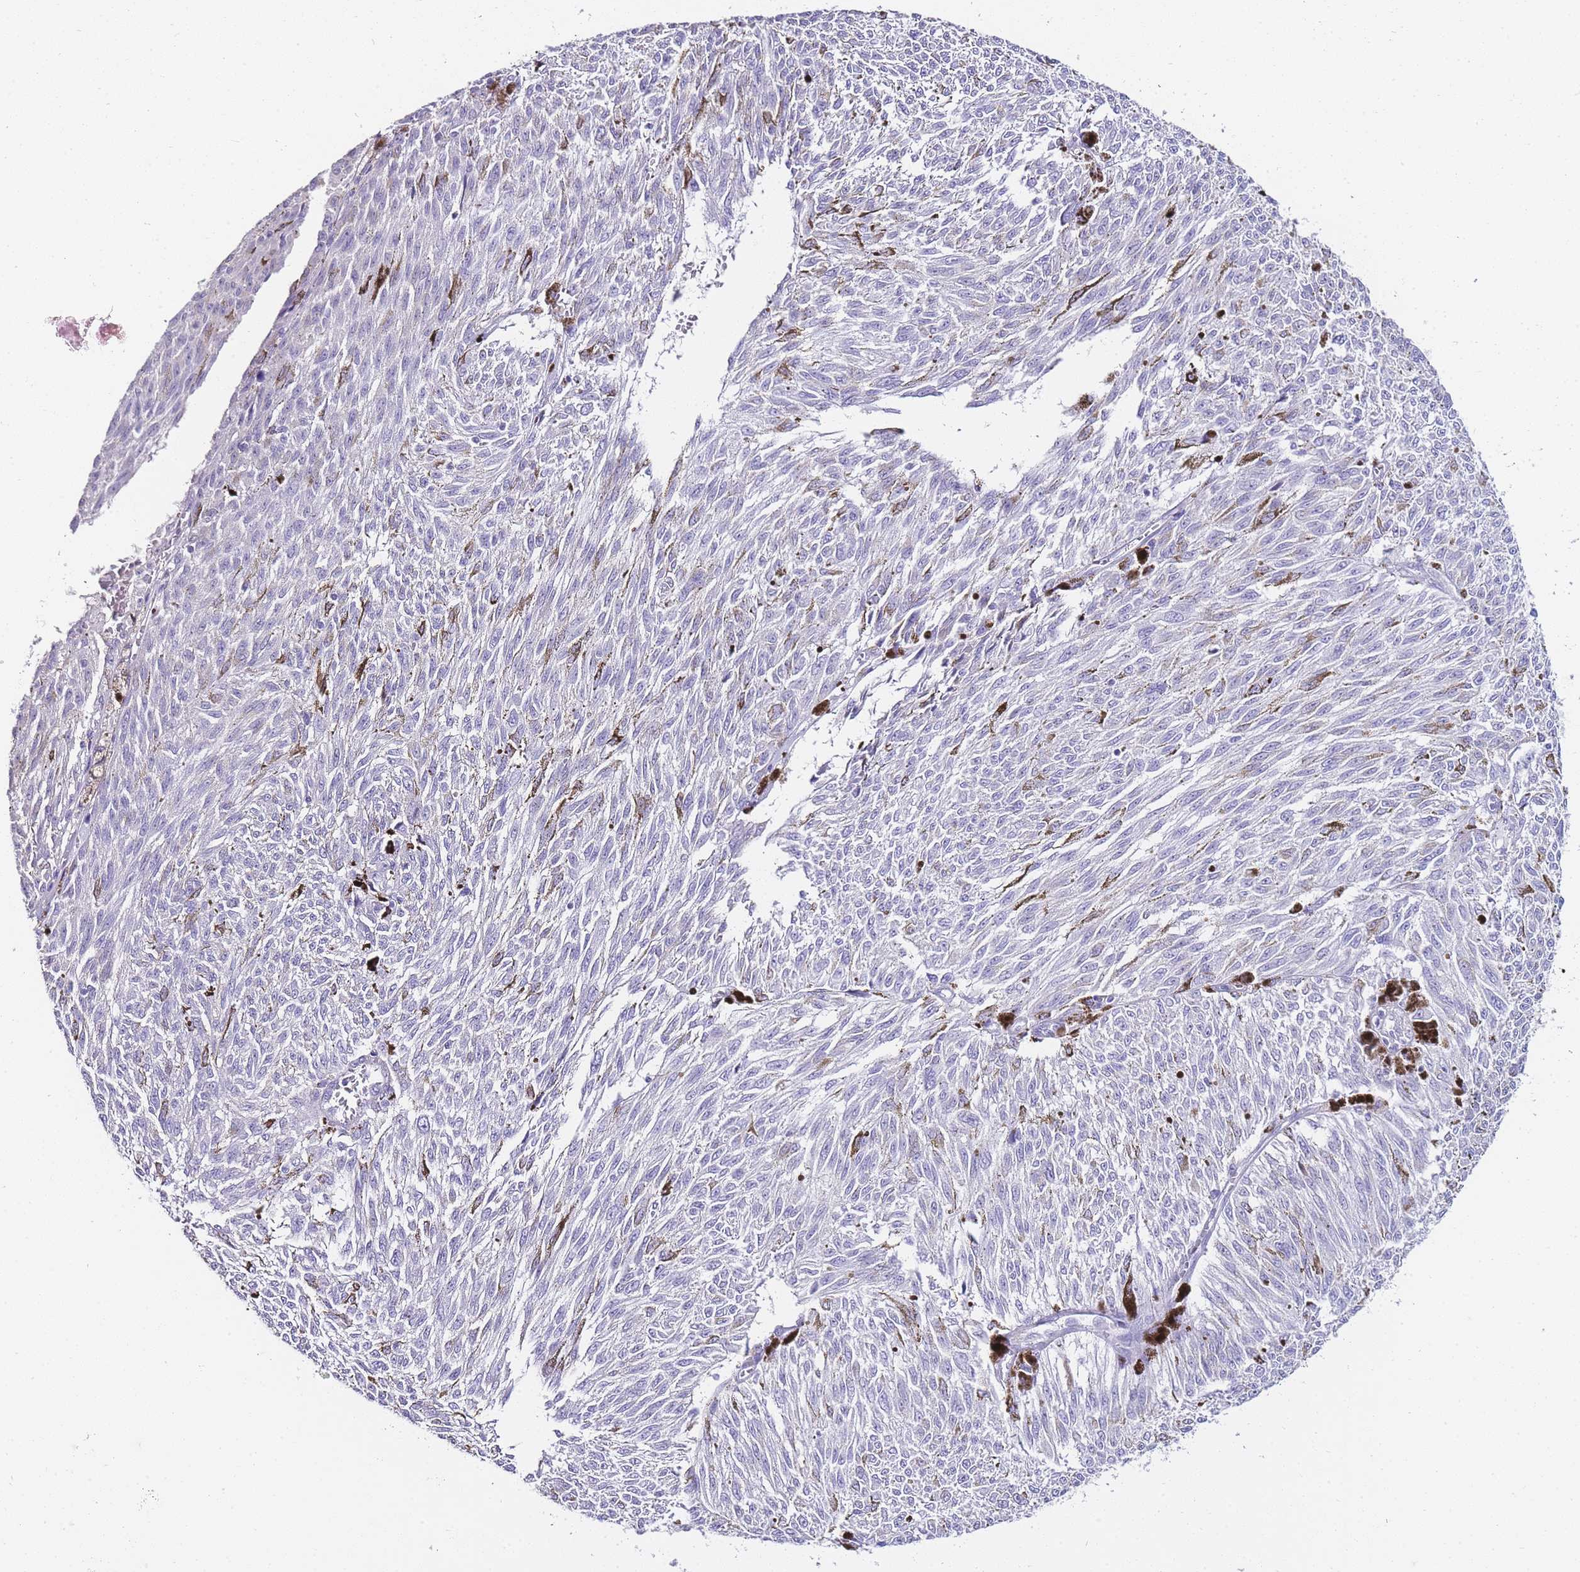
{"staining": {"intensity": "negative", "quantity": "none", "location": "none"}, "tissue": "melanoma", "cell_type": "Tumor cells", "image_type": "cancer", "snomed": [{"axis": "morphology", "description": "Malignant melanoma, NOS"}, {"axis": "topography", "description": "Skin"}], "caption": "Malignant melanoma was stained to show a protein in brown. There is no significant positivity in tumor cells. (Immunohistochemistry (ihc), brightfield microscopy, high magnification).", "gene": "DPP4", "patient": {"sex": "female", "age": 72}}